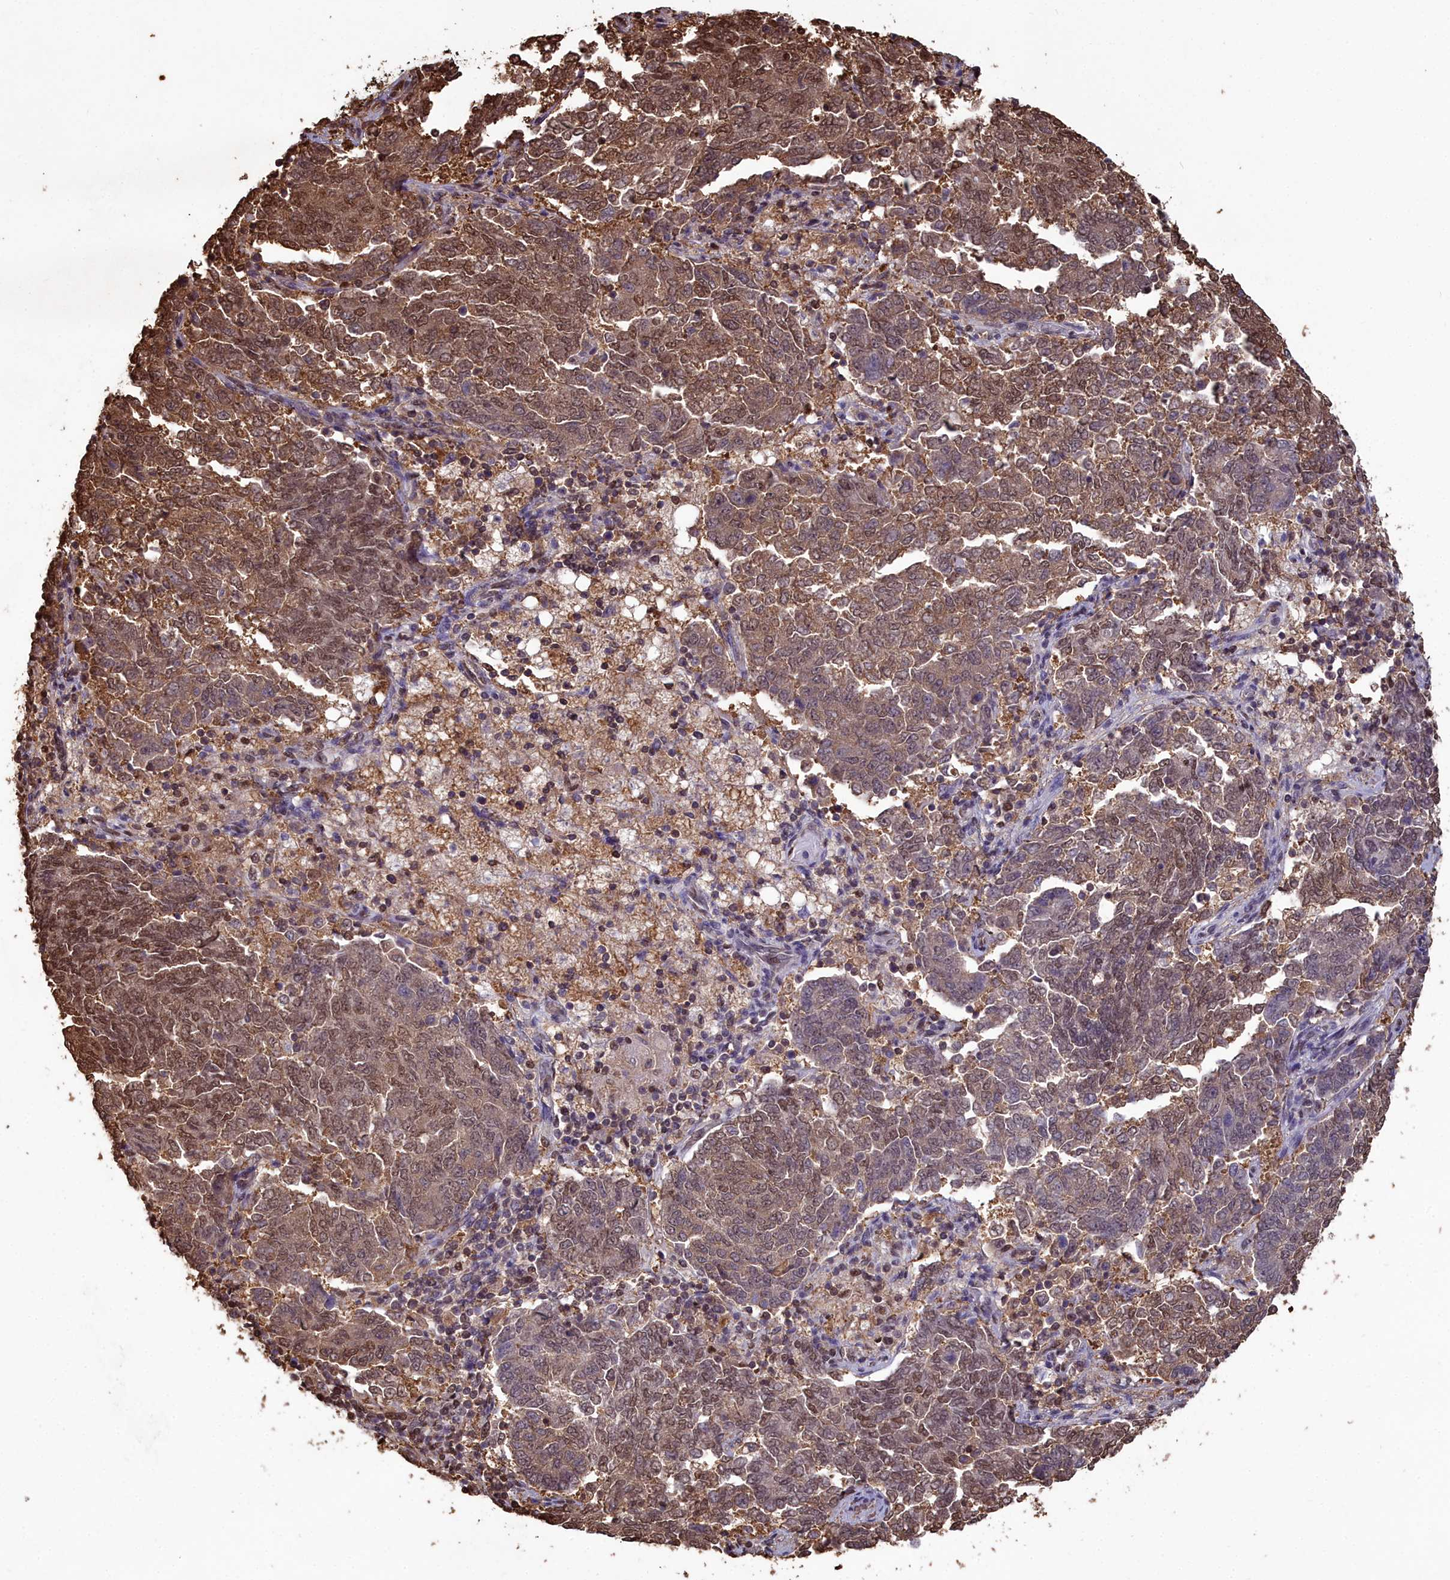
{"staining": {"intensity": "moderate", "quantity": ">75%", "location": "cytoplasmic/membranous,nuclear"}, "tissue": "endometrial cancer", "cell_type": "Tumor cells", "image_type": "cancer", "snomed": [{"axis": "morphology", "description": "Adenocarcinoma, NOS"}, {"axis": "topography", "description": "Endometrium"}], "caption": "Brown immunohistochemical staining in human endometrial cancer (adenocarcinoma) exhibits moderate cytoplasmic/membranous and nuclear positivity in about >75% of tumor cells.", "gene": "GAPDH", "patient": {"sex": "female", "age": 80}}